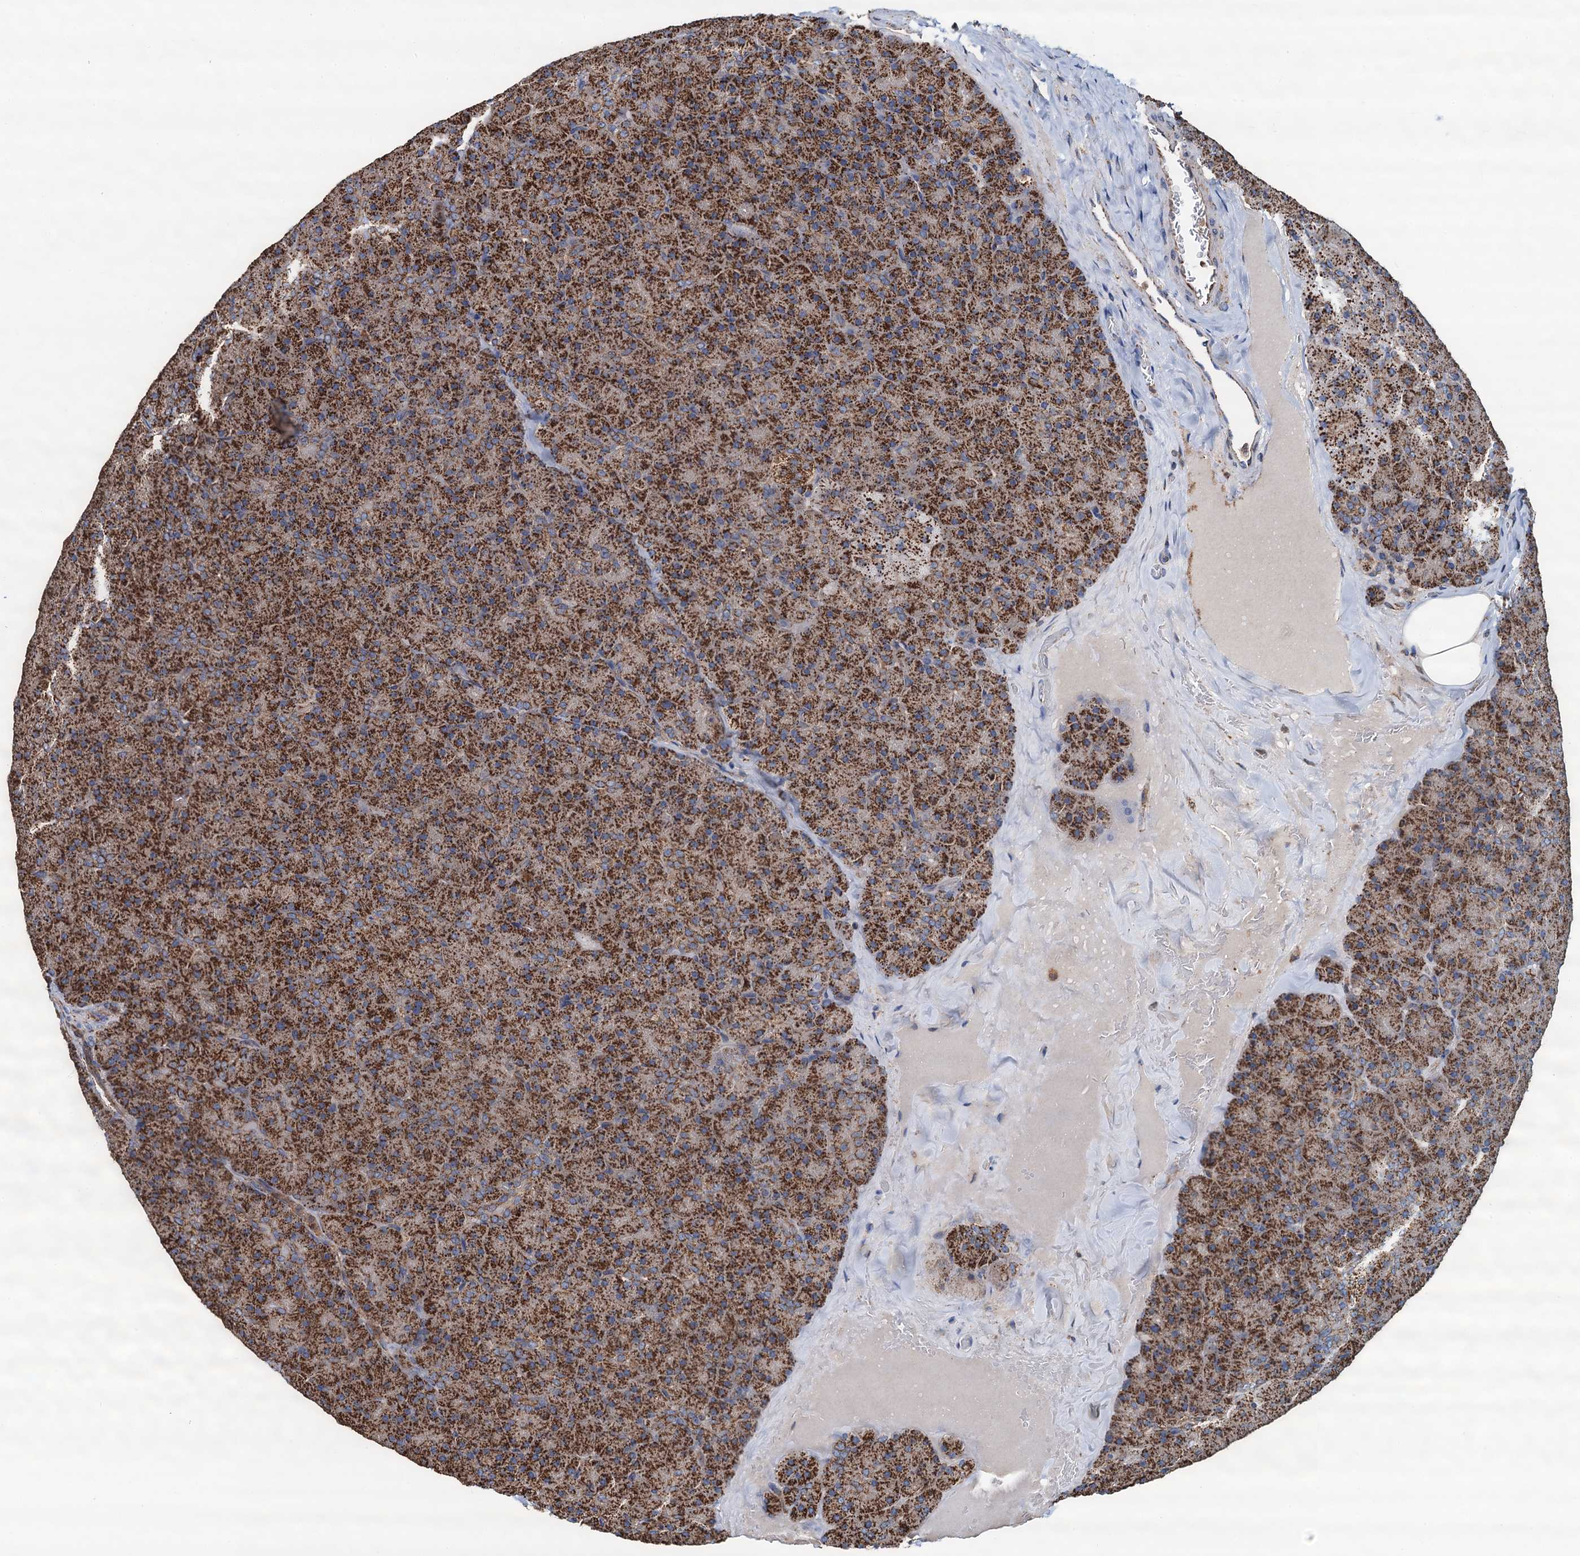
{"staining": {"intensity": "strong", "quantity": ">75%", "location": "cytoplasmic/membranous"}, "tissue": "pancreas", "cell_type": "Exocrine glandular cells", "image_type": "normal", "snomed": [{"axis": "morphology", "description": "Normal tissue, NOS"}, {"axis": "topography", "description": "Pancreas"}], "caption": "Pancreas stained for a protein exhibits strong cytoplasmic/membranous positivity in exocrine glandular cells.", "gene": "AAGAB", "patient": {"sex": "male", "age": 36}}